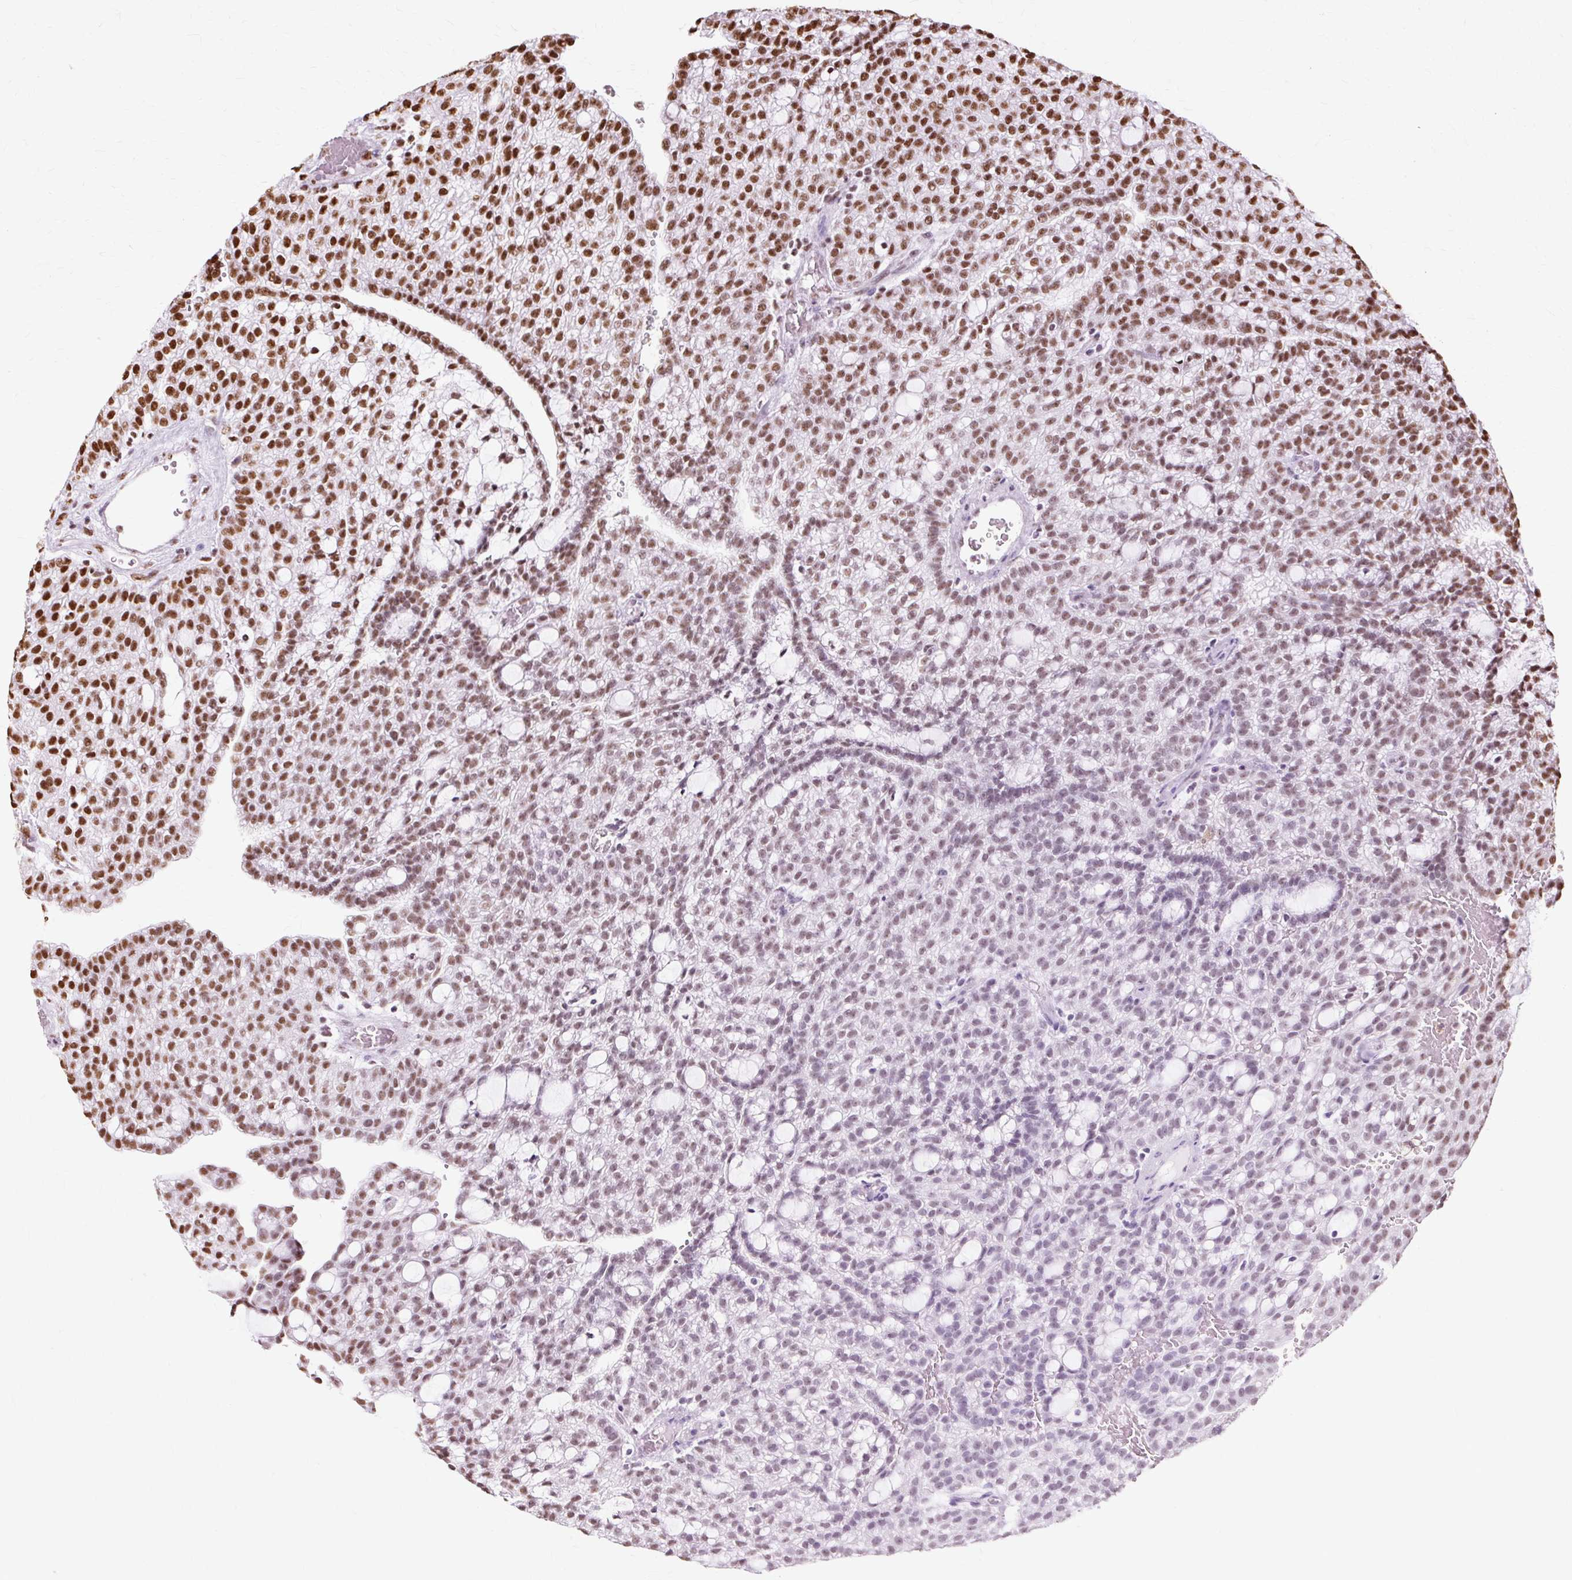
{"staining": {"intensity": "strong", "quantity": "<25%", "location": "nuclear"}, "tissue": "renal cancer", "cell_type": "Tumor cells", "image_type": "cancer", "snomed": [{"axis": "morphology", "description": "Adenocarcinoma, NOS"}, {"axis": "topography", "description": "Kidney"}], "caption": "DAB immunohistochemical staining of adenocarcinoma (renal) exhibits strong nuclear protein positivity in about <25% of tumor cells. Ihc stains the protein of interest in brown and the nuclei are stained blue.", "gene": "XRCC6", "patient": {"sex": "male", "age": 63}}